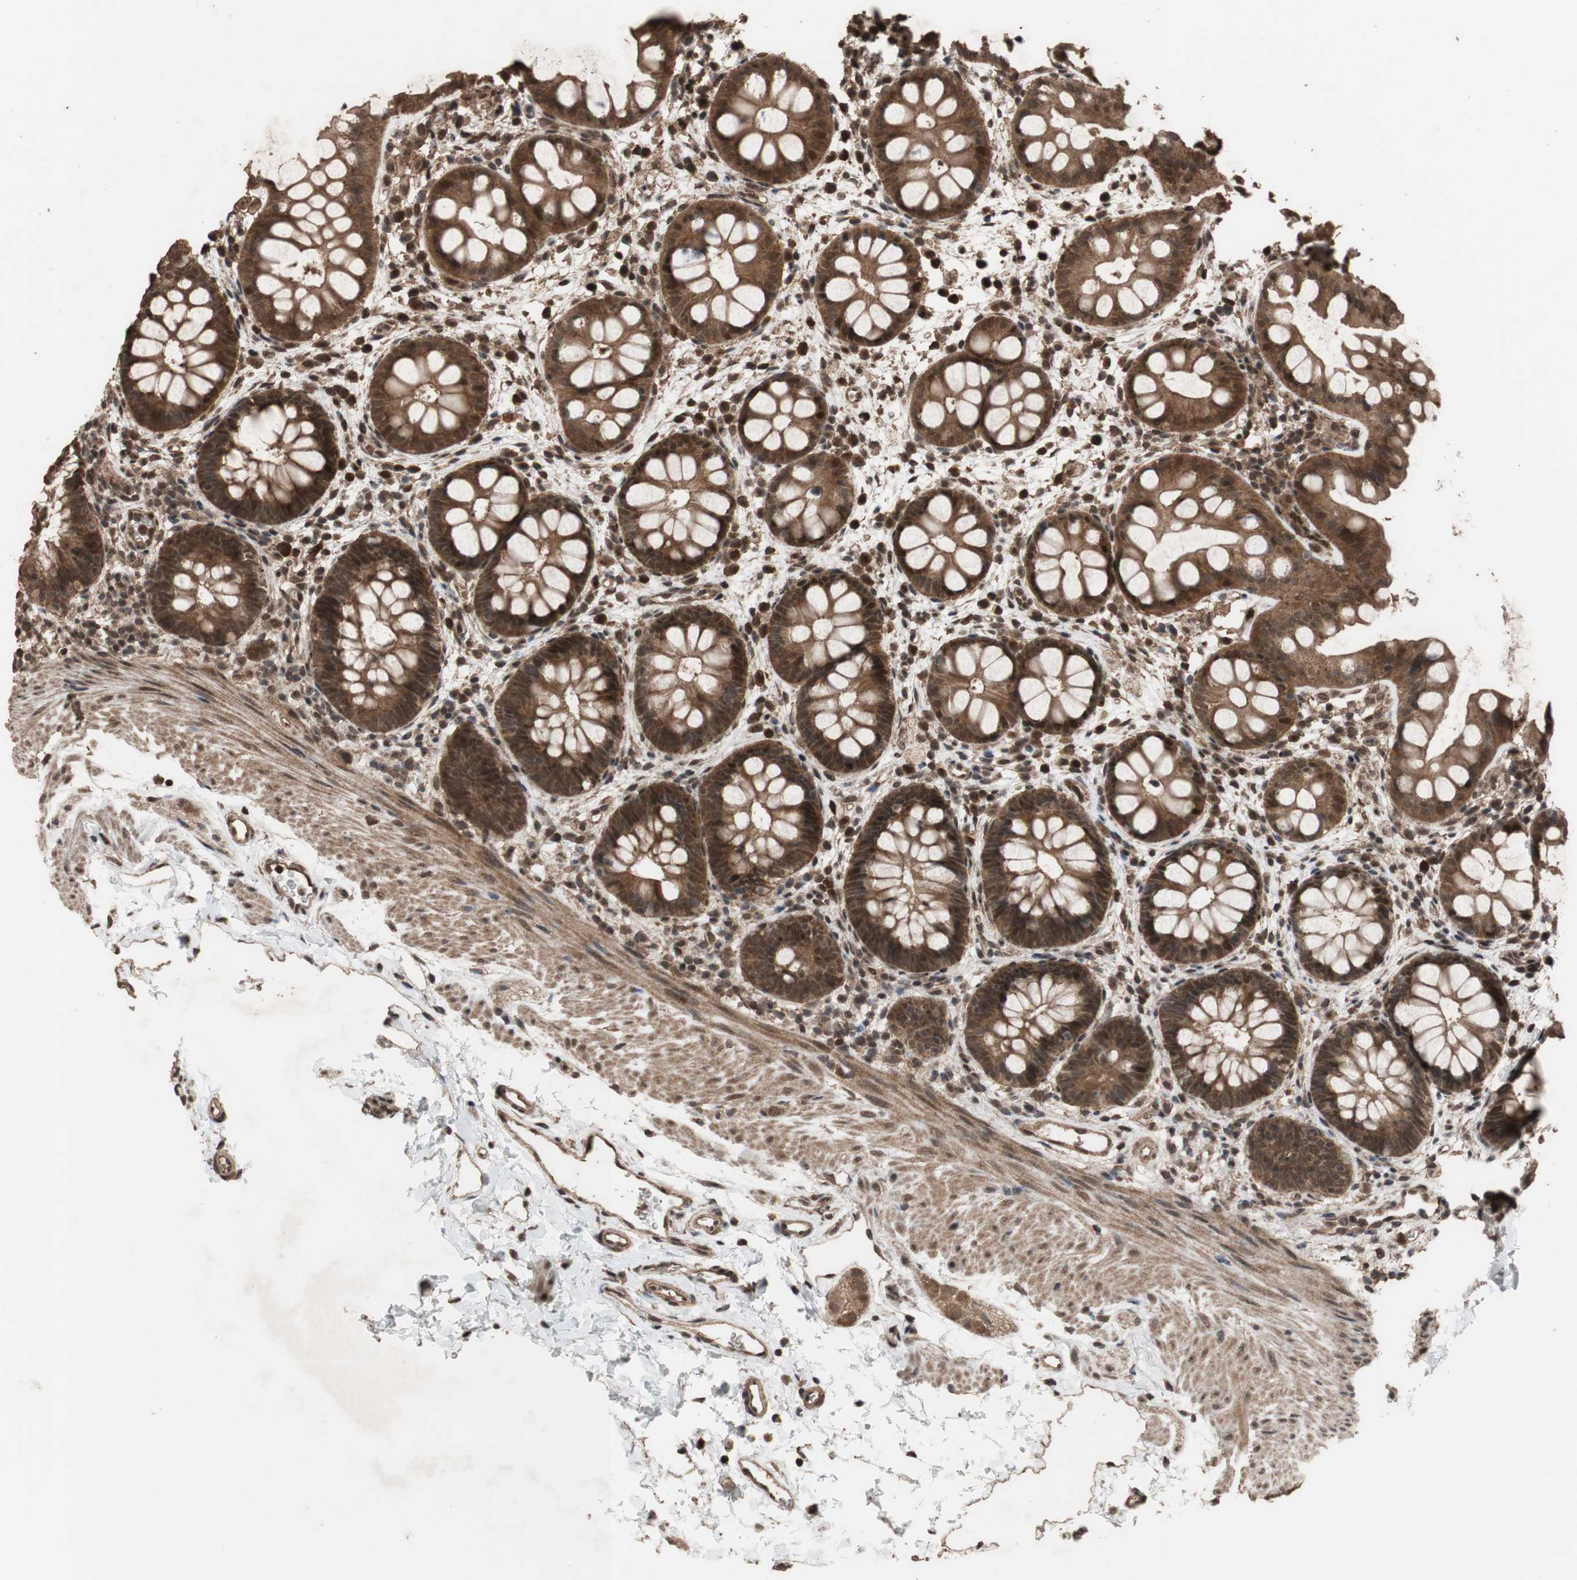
{"staining": {"intensity": "moderate", "quantity": ">75%", "location": "cytoplasmic/membranous,nuclear"}, "tissue": "rectum", "cell_type": "Glandular cells", "image_type": "normal", "snomed": [{"axis": "morphology", "description": "Normal tissue, NOS"}, {"axis": "topography", "description": "Rectum"}], "caption": "Protein expression analysis of normal rectum shows moderate cytoplasmic/membranous,nuclear expression in about >75% of glandular cells.", "gene": "KANSL1", "patient": {"sex": "female", "age": 24}}